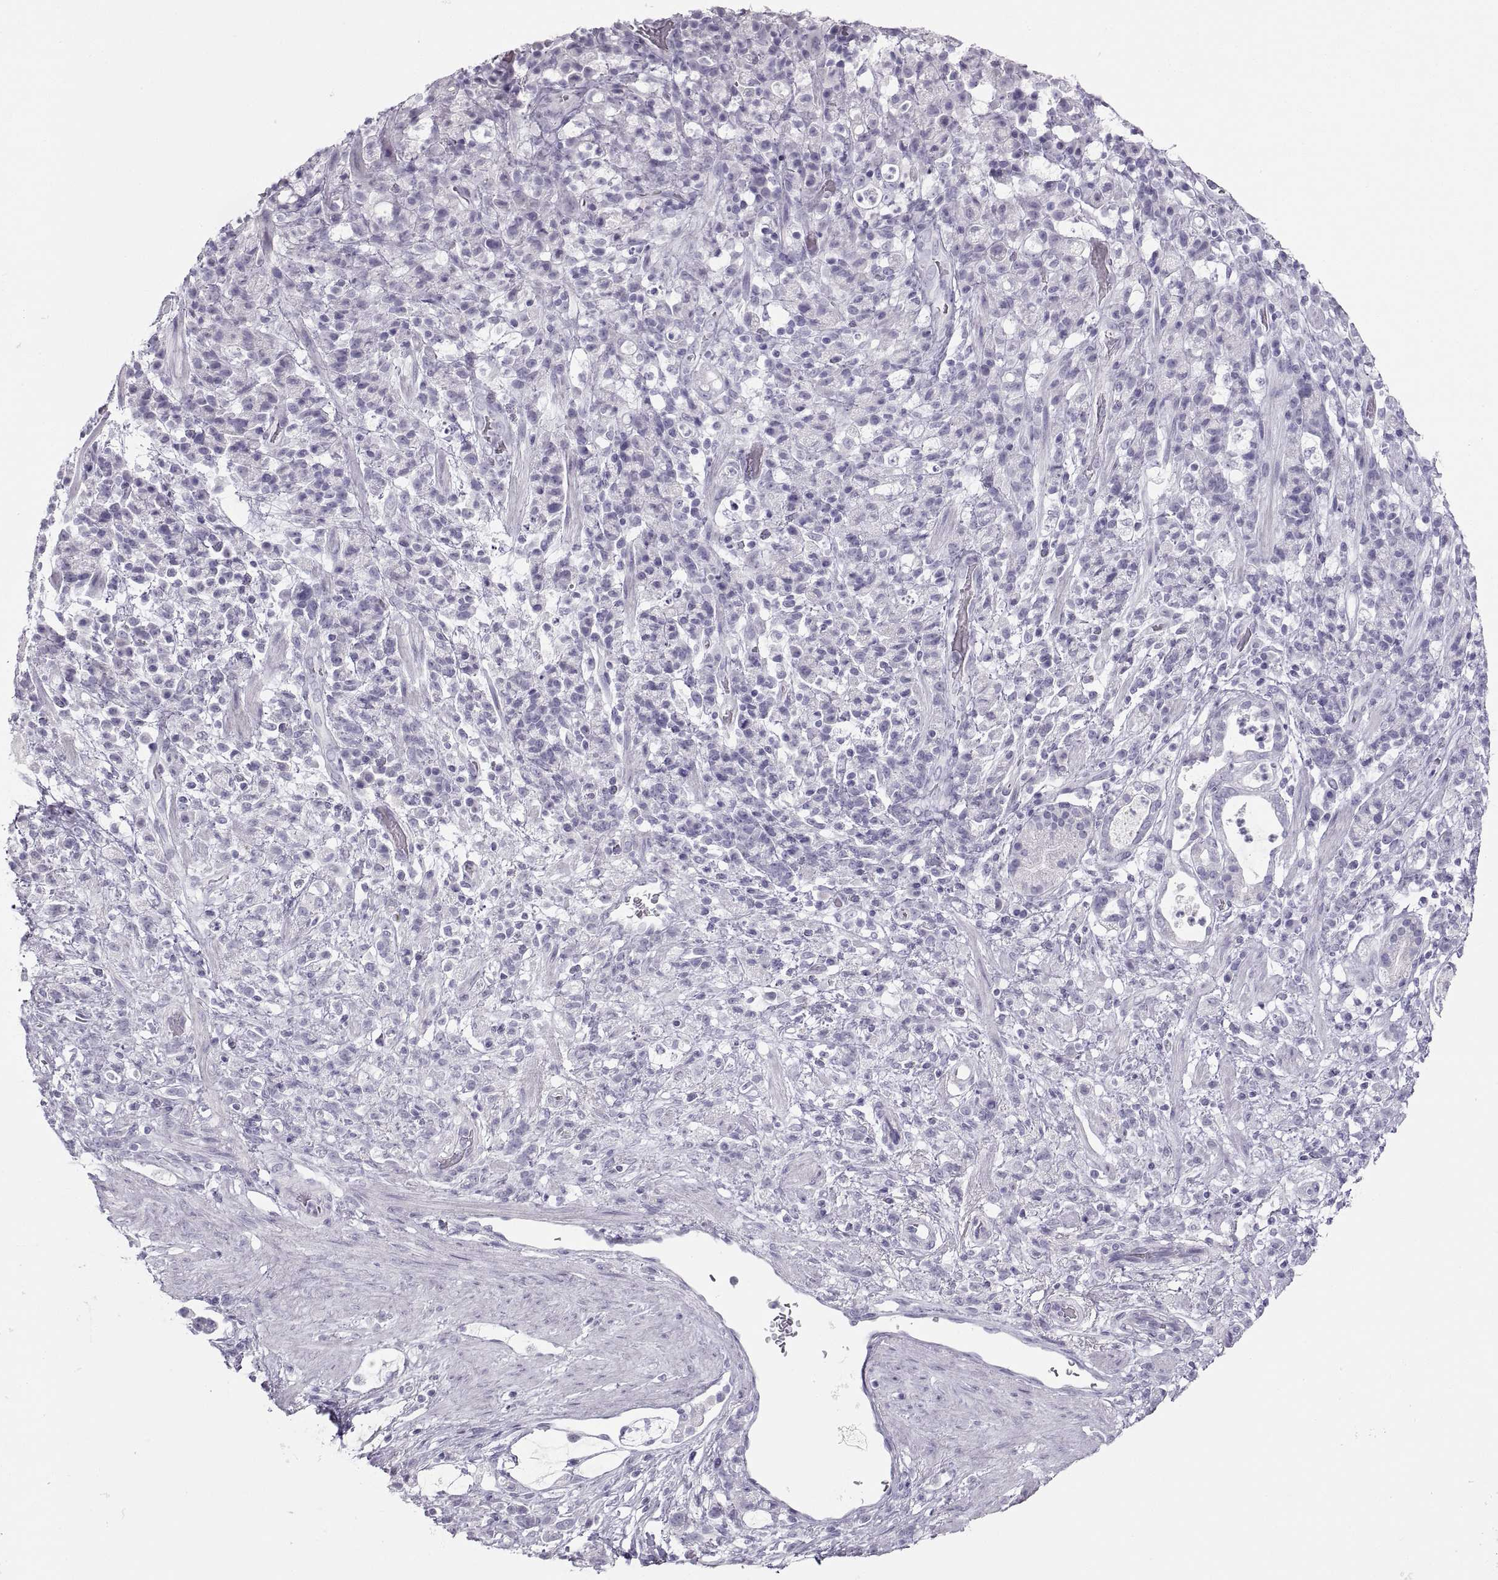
{"staining": {"intensity": "negative", "quantity": "none", "location": "none"}, "tissue": "stomach cancer", "cell_type": "Tumor cells", "image_type": "cancer", "snomed": [{"axis": "morphology", "description": "Adenocarcinoma, NOS"}, {"axis": "topography", "description": "Stomach"}], "caption": "Tumor cells show no significant staining in stomach adenocarcinoma.", "gene": "SEMG1", "patient": {"sex": "female", "age": 60}}